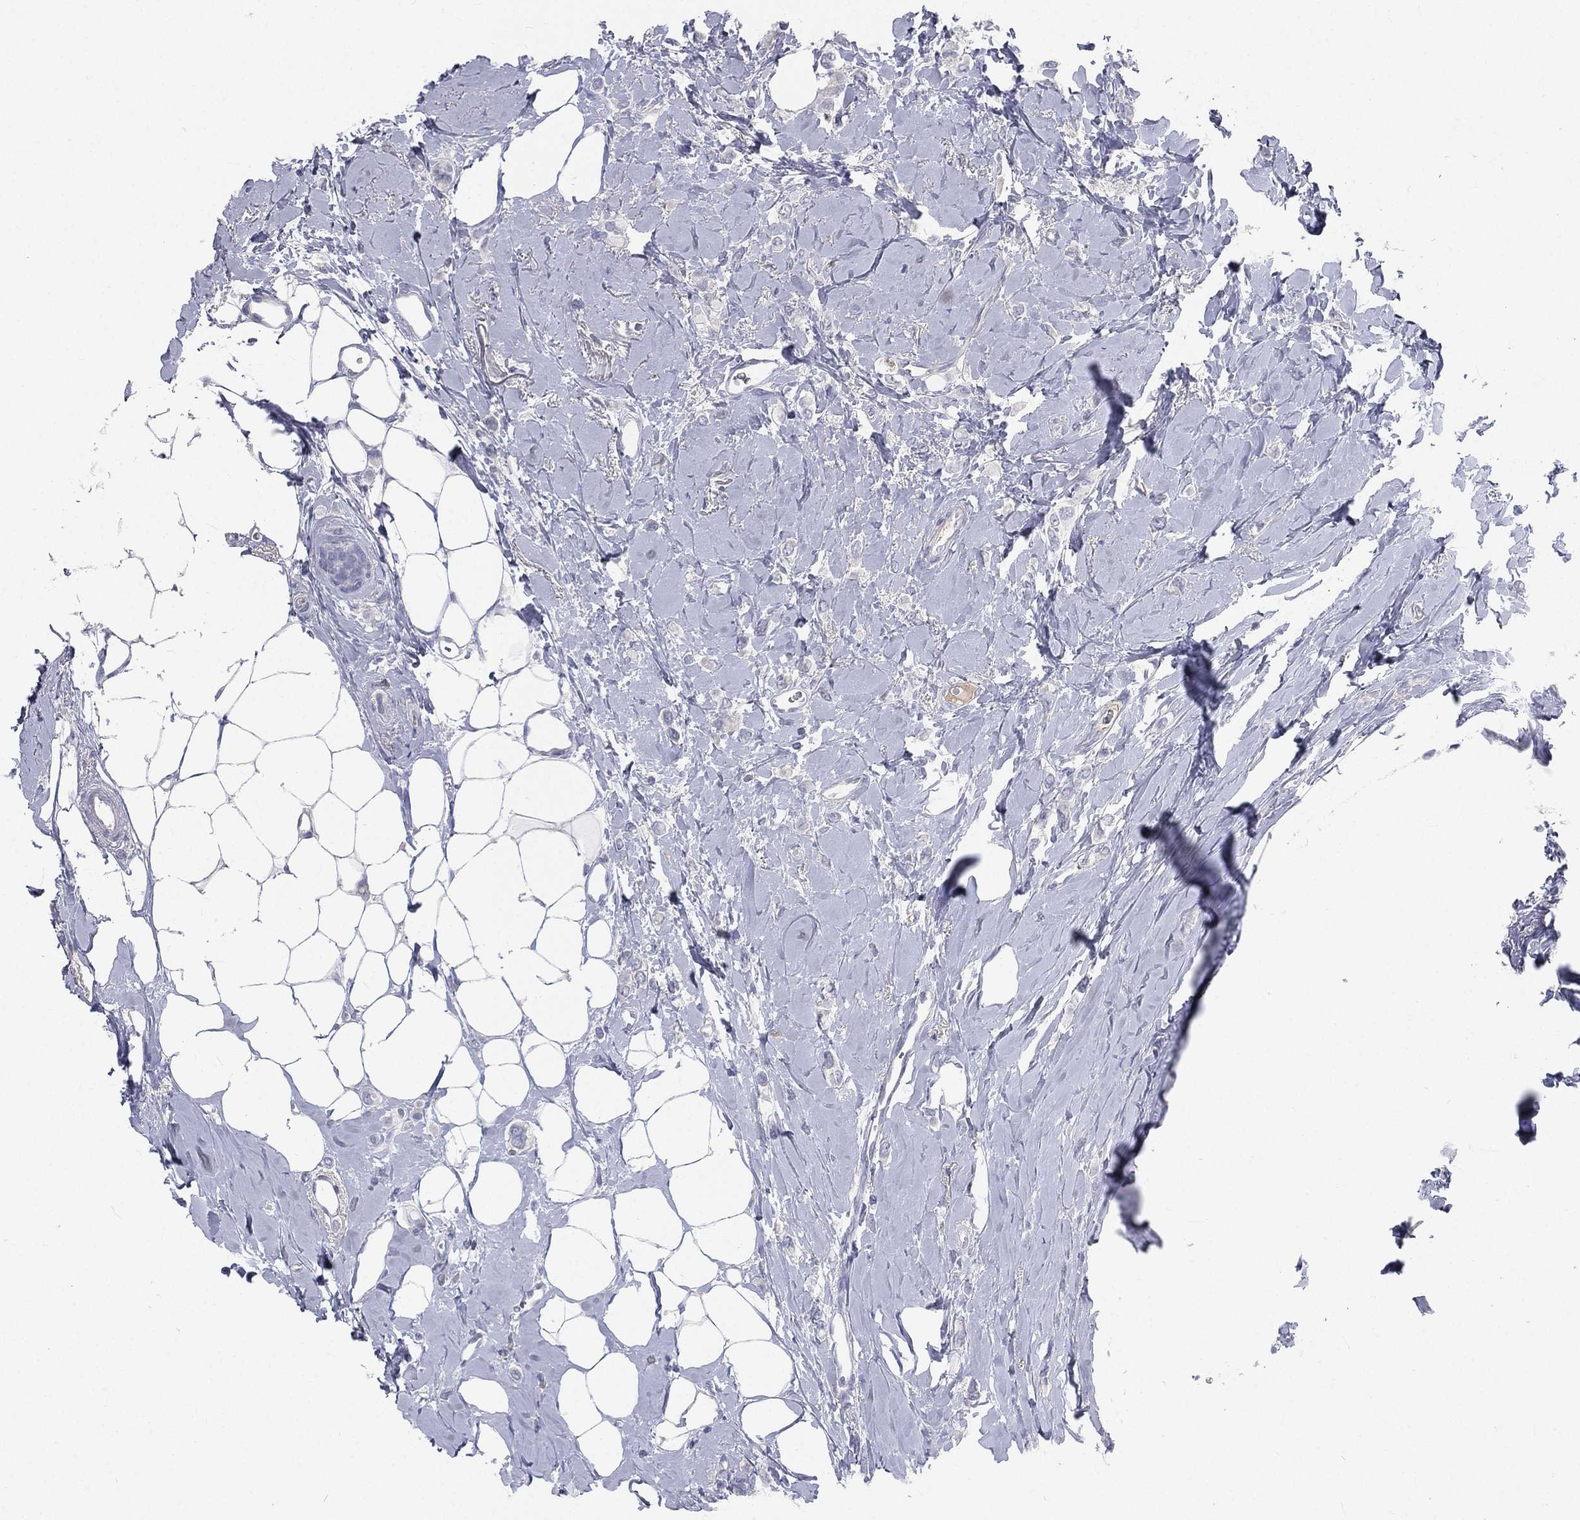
{"staining": {"intensity": "negative", "quantity": "none", "location": "none"}, "tissue": "breast cancer", "cell_type": "Tumor cells", "image_type": "cancer", "snomed": [{"axis": "morphology", "description": "Lobular carcinoma"}, {"axis": "topography", "description": "Breast"}], "caption": "This is an immunohistochemistry (IHC) micrograph of human lobular carcinoma (breast). There is no expression in tumor cells.", "gene": "CD3D", "patient": {"sex": "female", "age": 66}}